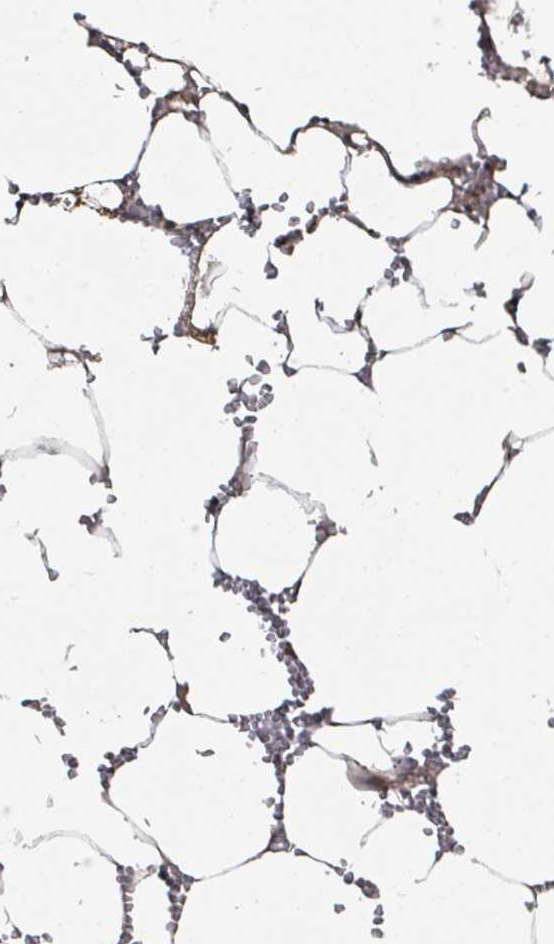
{"staining": {"intensity": "moderate", "quantity": "25%-75%", "location": "cytoplasmic/membranous"}, "tissue": "bone marrow", "cell_type": "Hematopoietic cells", "image_type": "normal", "snomed": [{"axis": "morphology", "description": "Normal tissue, NOS"}, {"axis": "topography", "description": "Bone marrow"}], "caption": "Immunohistochemical staining of unremarkable bone marrow shows 25%-75% levels of moderate cytoplasmic/membranous protein staining in about 25%-75% of hematopoietic cells. The staining is performed using DAB brown chromogen to label protein expression. The nuclei are counter-stained blue using hematoxylin.", "gene": "ATAD3A", "patient": {"sex": "male", "age": 54}}